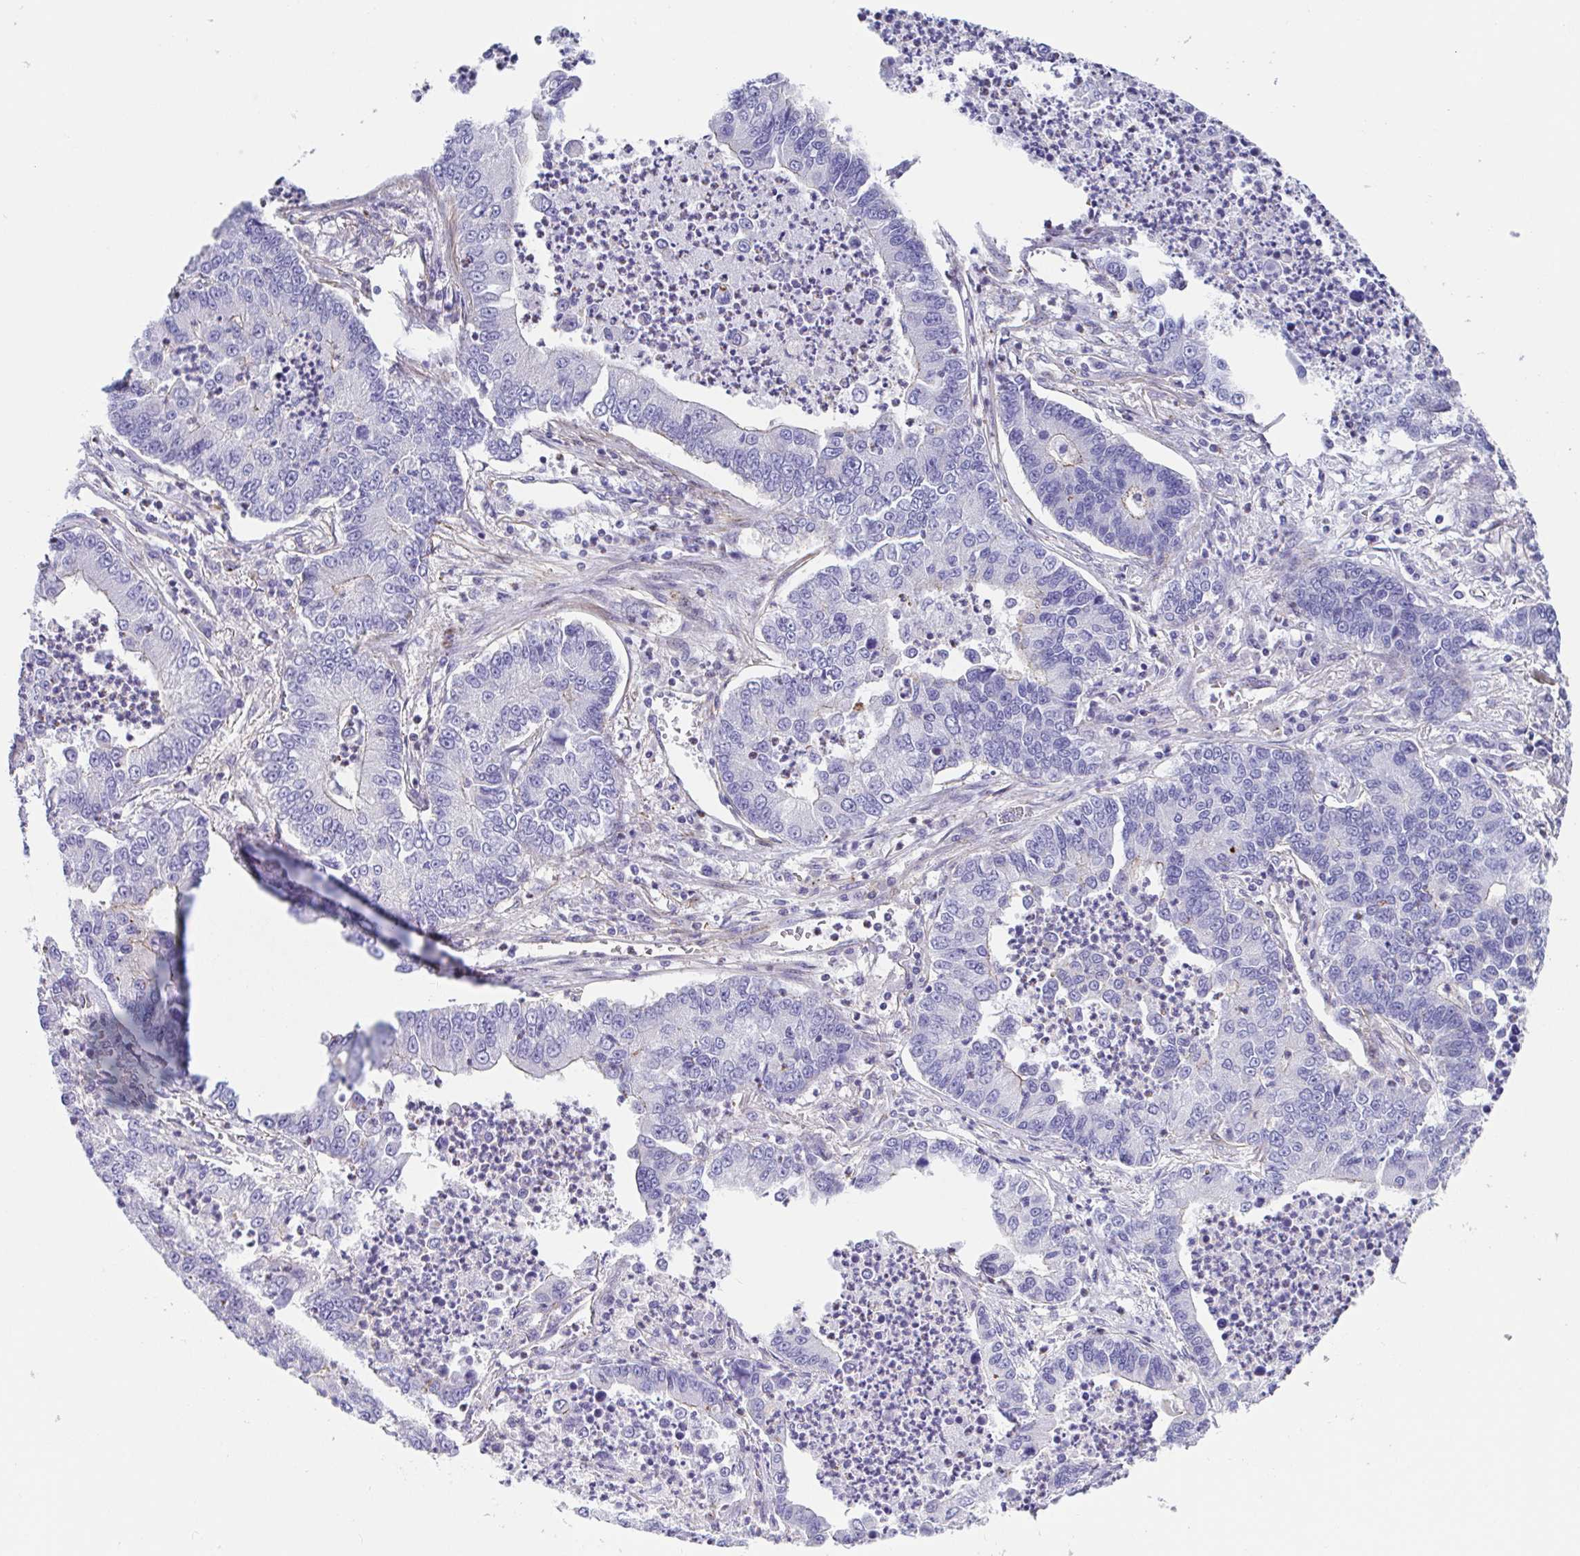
{"staining": {"intensity": "negative", "quantity": "none", "location": "none"}, "tissue": "lung cancer", "cell_type": "Tumor cells", "image_type": "cancer", "snomed": [{"axis": "morphology", "description": "Adenocarcinoma, NOS"}, {"axis": "topography", "description": "Lung"}], "caption": "Immunohistochemistry photomicrograph of adenocarcinoma (lung) stained for a protein (brown), which demonstrates no positivity in tumor cells.", "gene": "TRAM2", "patient": {"sex": "female", "age": 57}}